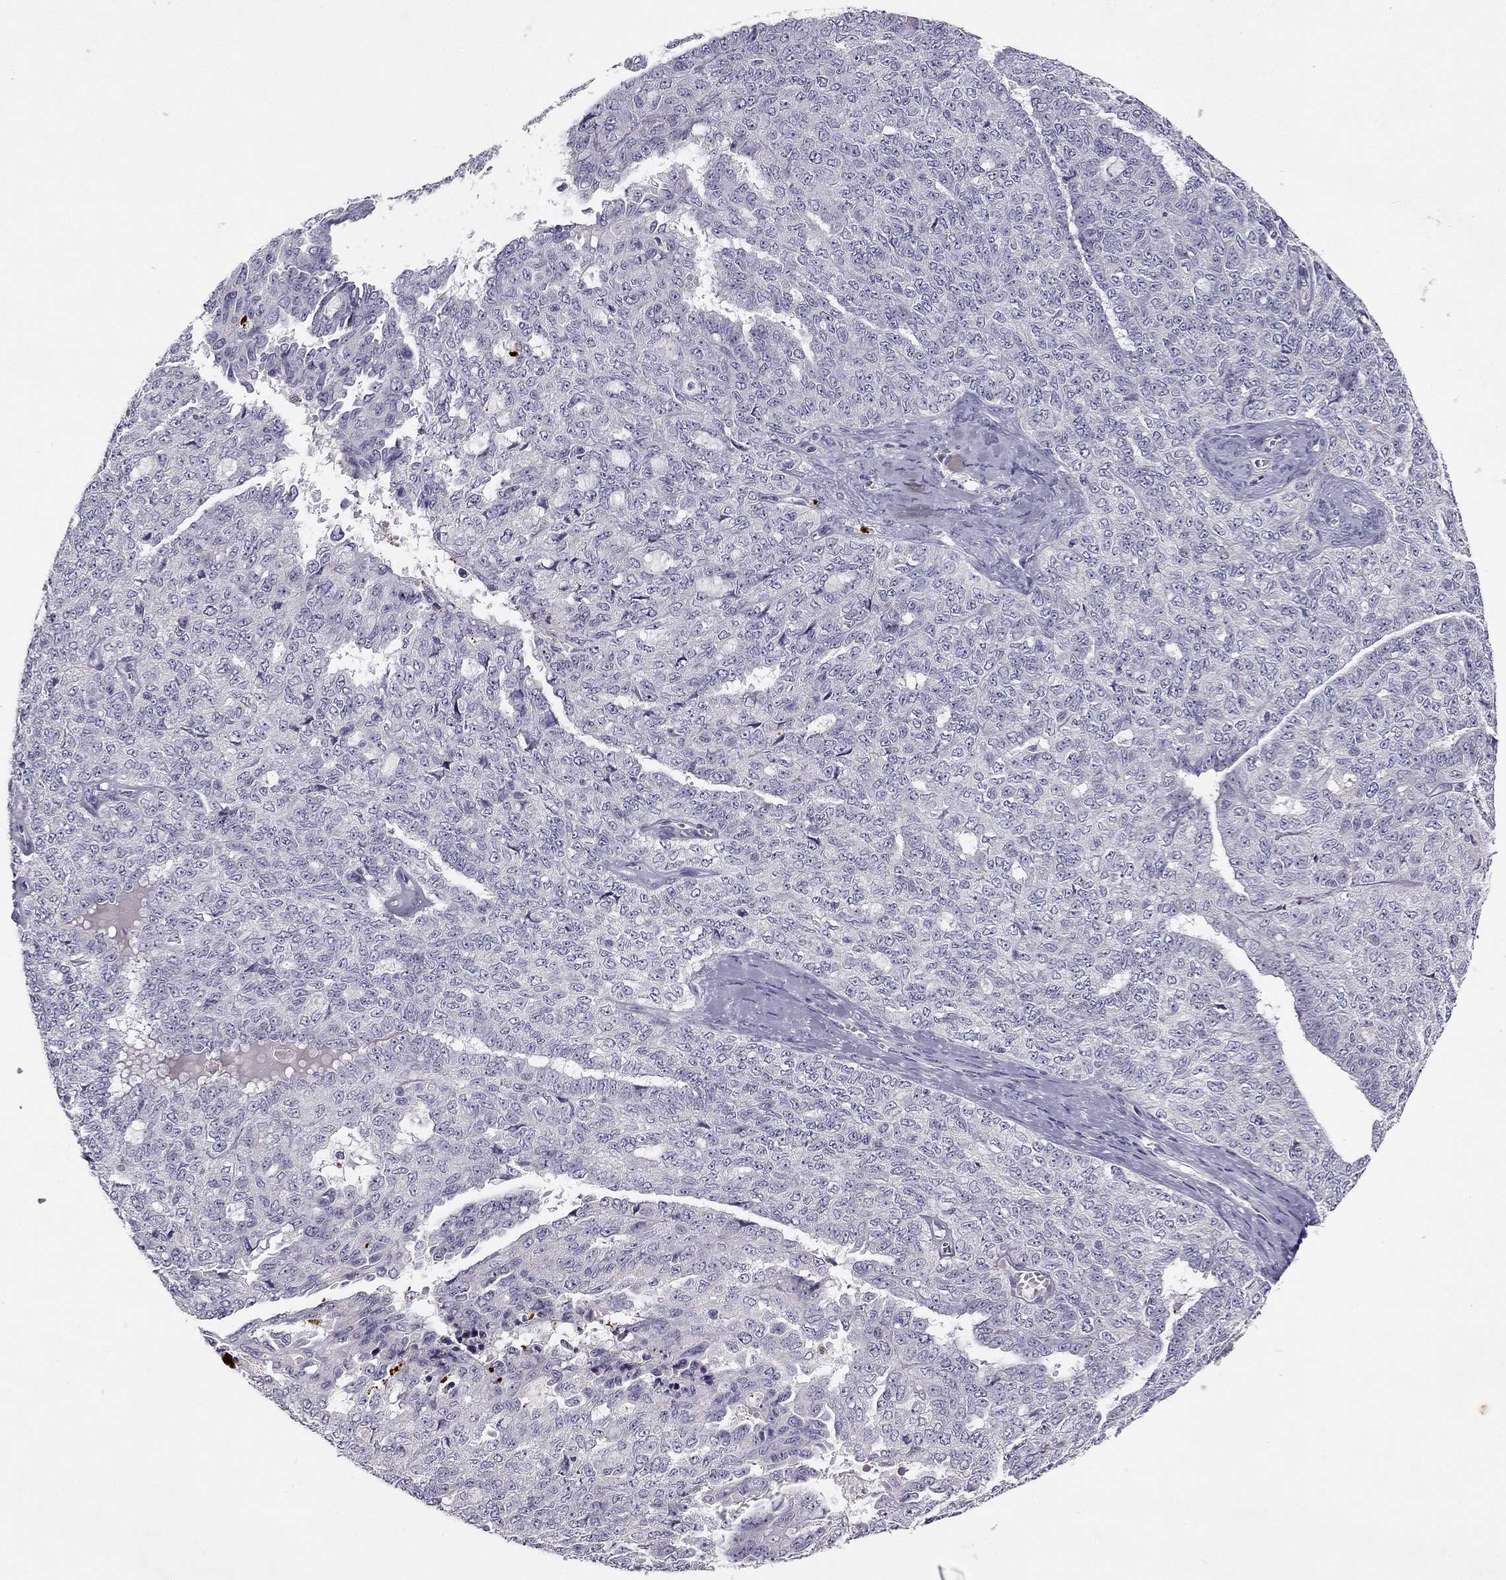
{"staining": {"intensity": "negative", "quantity": "none", "location": "none"}, "tissue": "ovarian cancer", "cell_type": "Tumor cells", "image_type": "cancer", "snomed": [{"axis": "morphology", "description": "Cystadenocarcinoma, serous, NOS"}, {"axis": "topography", "description": "Ovary"}], "caption": "Immunohistochemistry (IHC) of serous cystadenocarcinoma (ovarian) demonstrates no positivity in tumor cells.", "gene": "SLC6A4", "patient": {"sex": "female", "age": 71}}